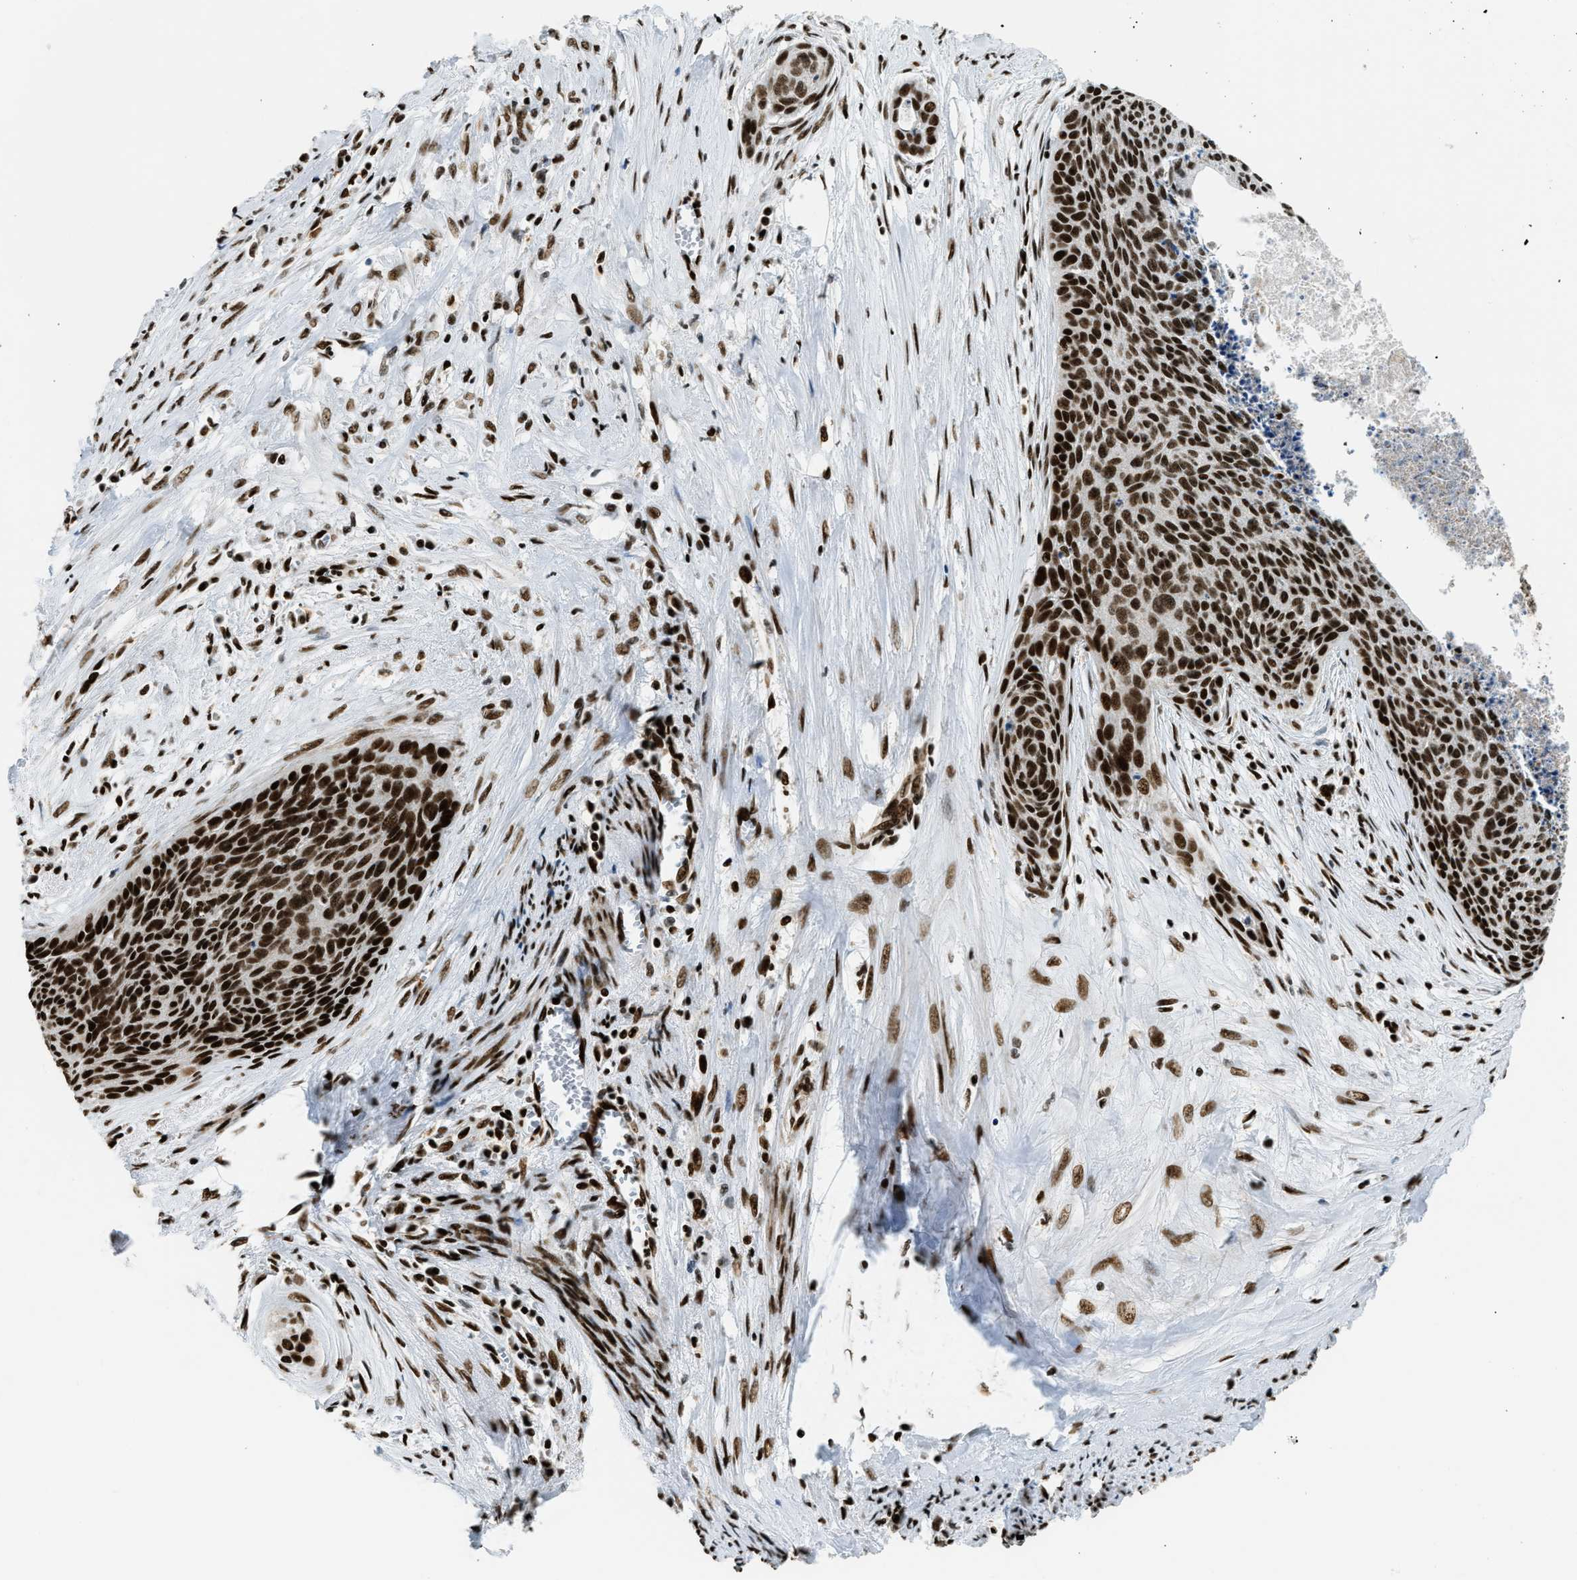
{"staining": {"intensity": "strong", "quantity": ">75%", "location": "nuclear"}, "tissue": "cervical cancer", "cell_type": "Tumor cells", "image_type": "cancer", "snomed": [{"axis": "morphology", "description": "Squamous cell carcinoma, NOS"}, {"axis": "topography", "description": "Cervix"}], "caption": "Cervical cancer was stained to show a protein in brown. There is high levels of strong nuclear expression in approximately >75% of tumor cells.", "gene": "GABPB1", "patient": {"sex": "female", "age": 55}}